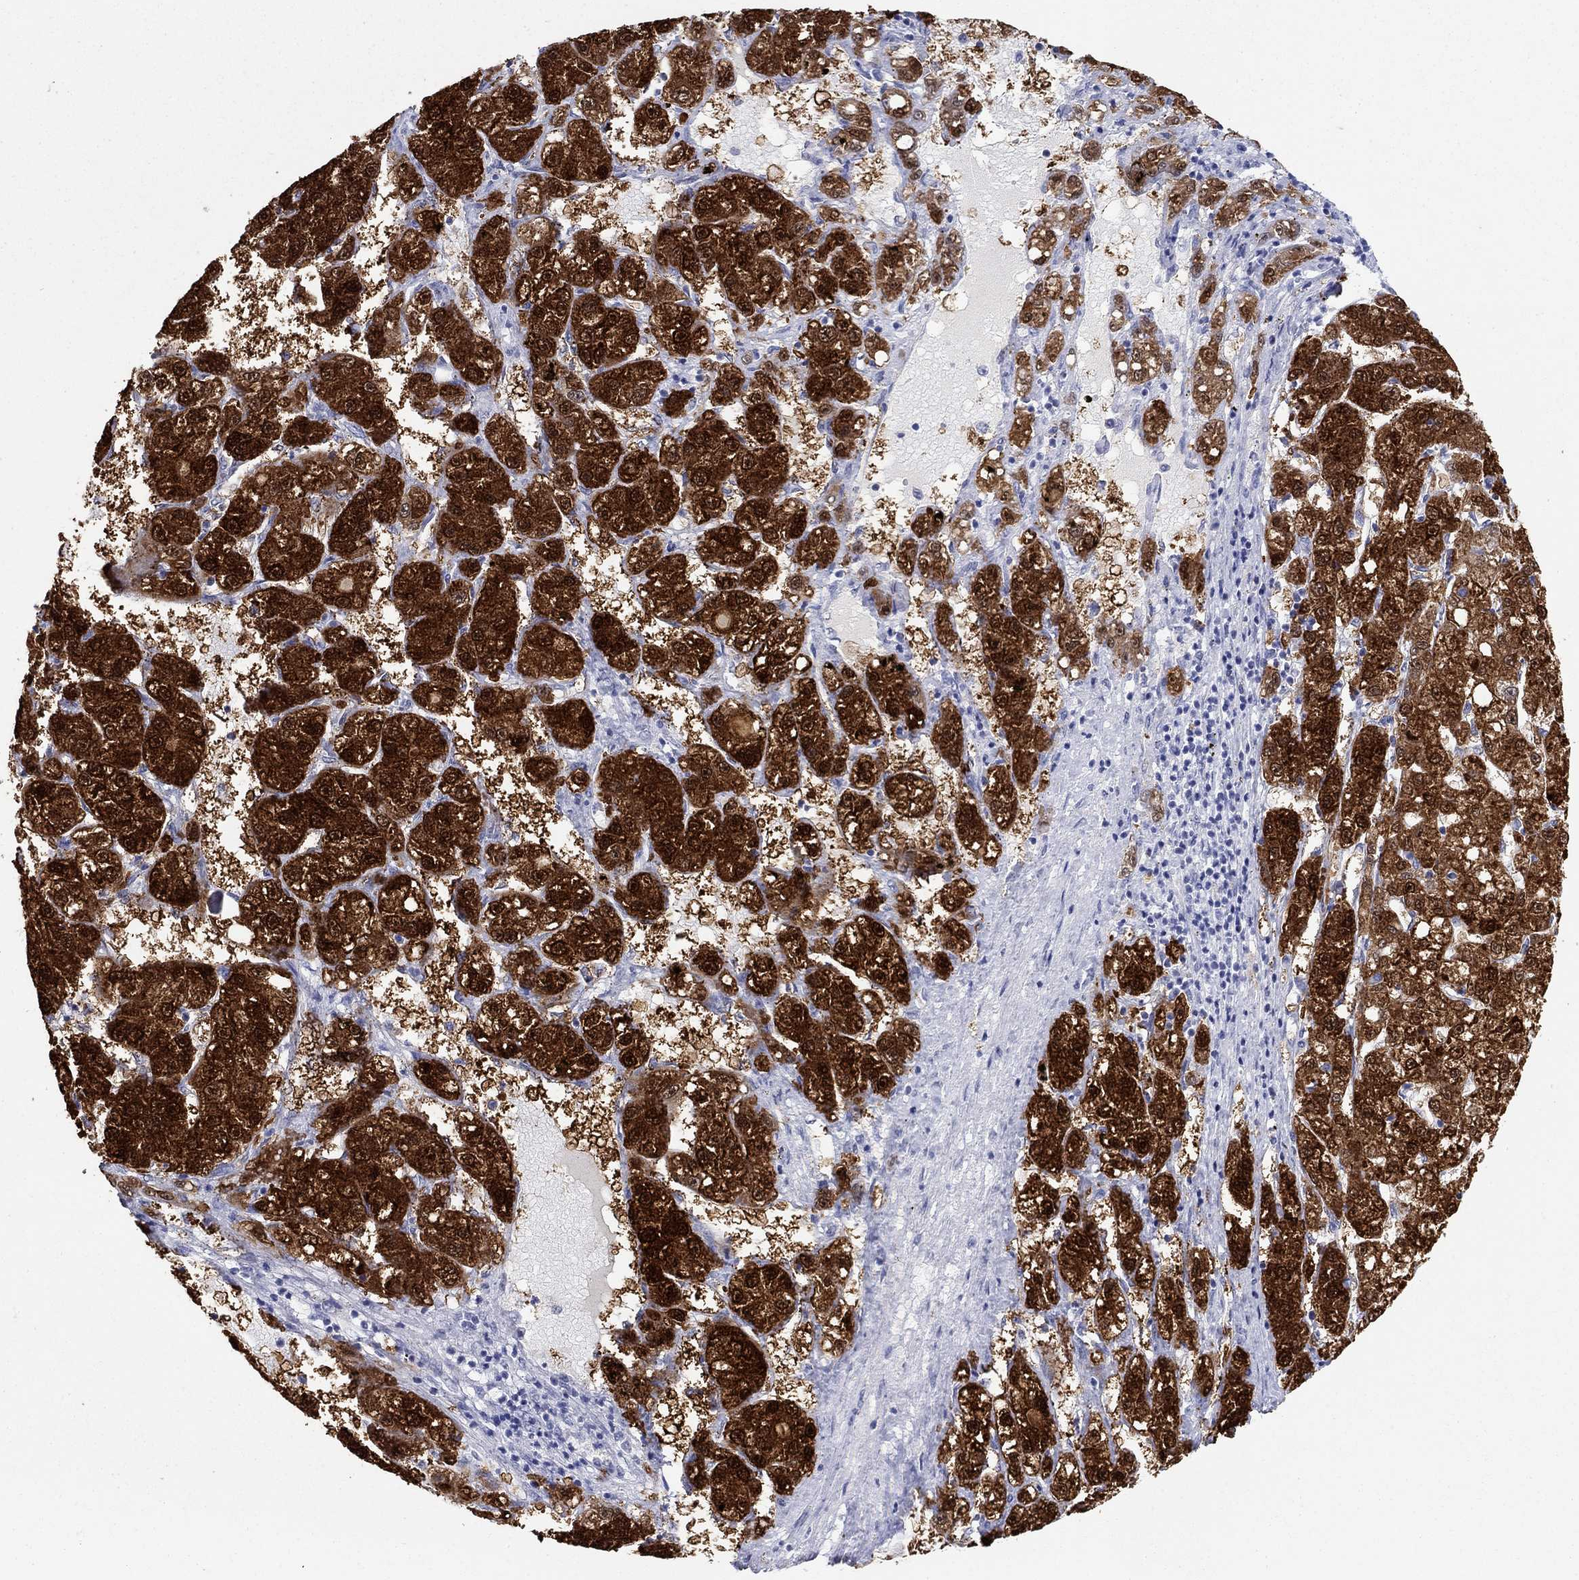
{"staining": {"intensity": "strong", "quantity": ">75%", "location": "cytoplasmic/membranous,nuclear"}, "tissue": "liver cancer", "cell_type": "Tumor cells", "image_type": "cancer", "snomed": [{"axis": "morphology", "description": "Carcinoma, Hepatocellular, NOS"}, {"axis": "topography", "description": "Liver"}], "caption": "Immunohistochemical staining of liver cancer (hepatocellular carcinoma) displays strong cytoplasmic/membranous and nuclear protein staining in about >75% of tumor cells.", "gene": "AKR1C2", "patient": {"sex": "female", "age": 65}}